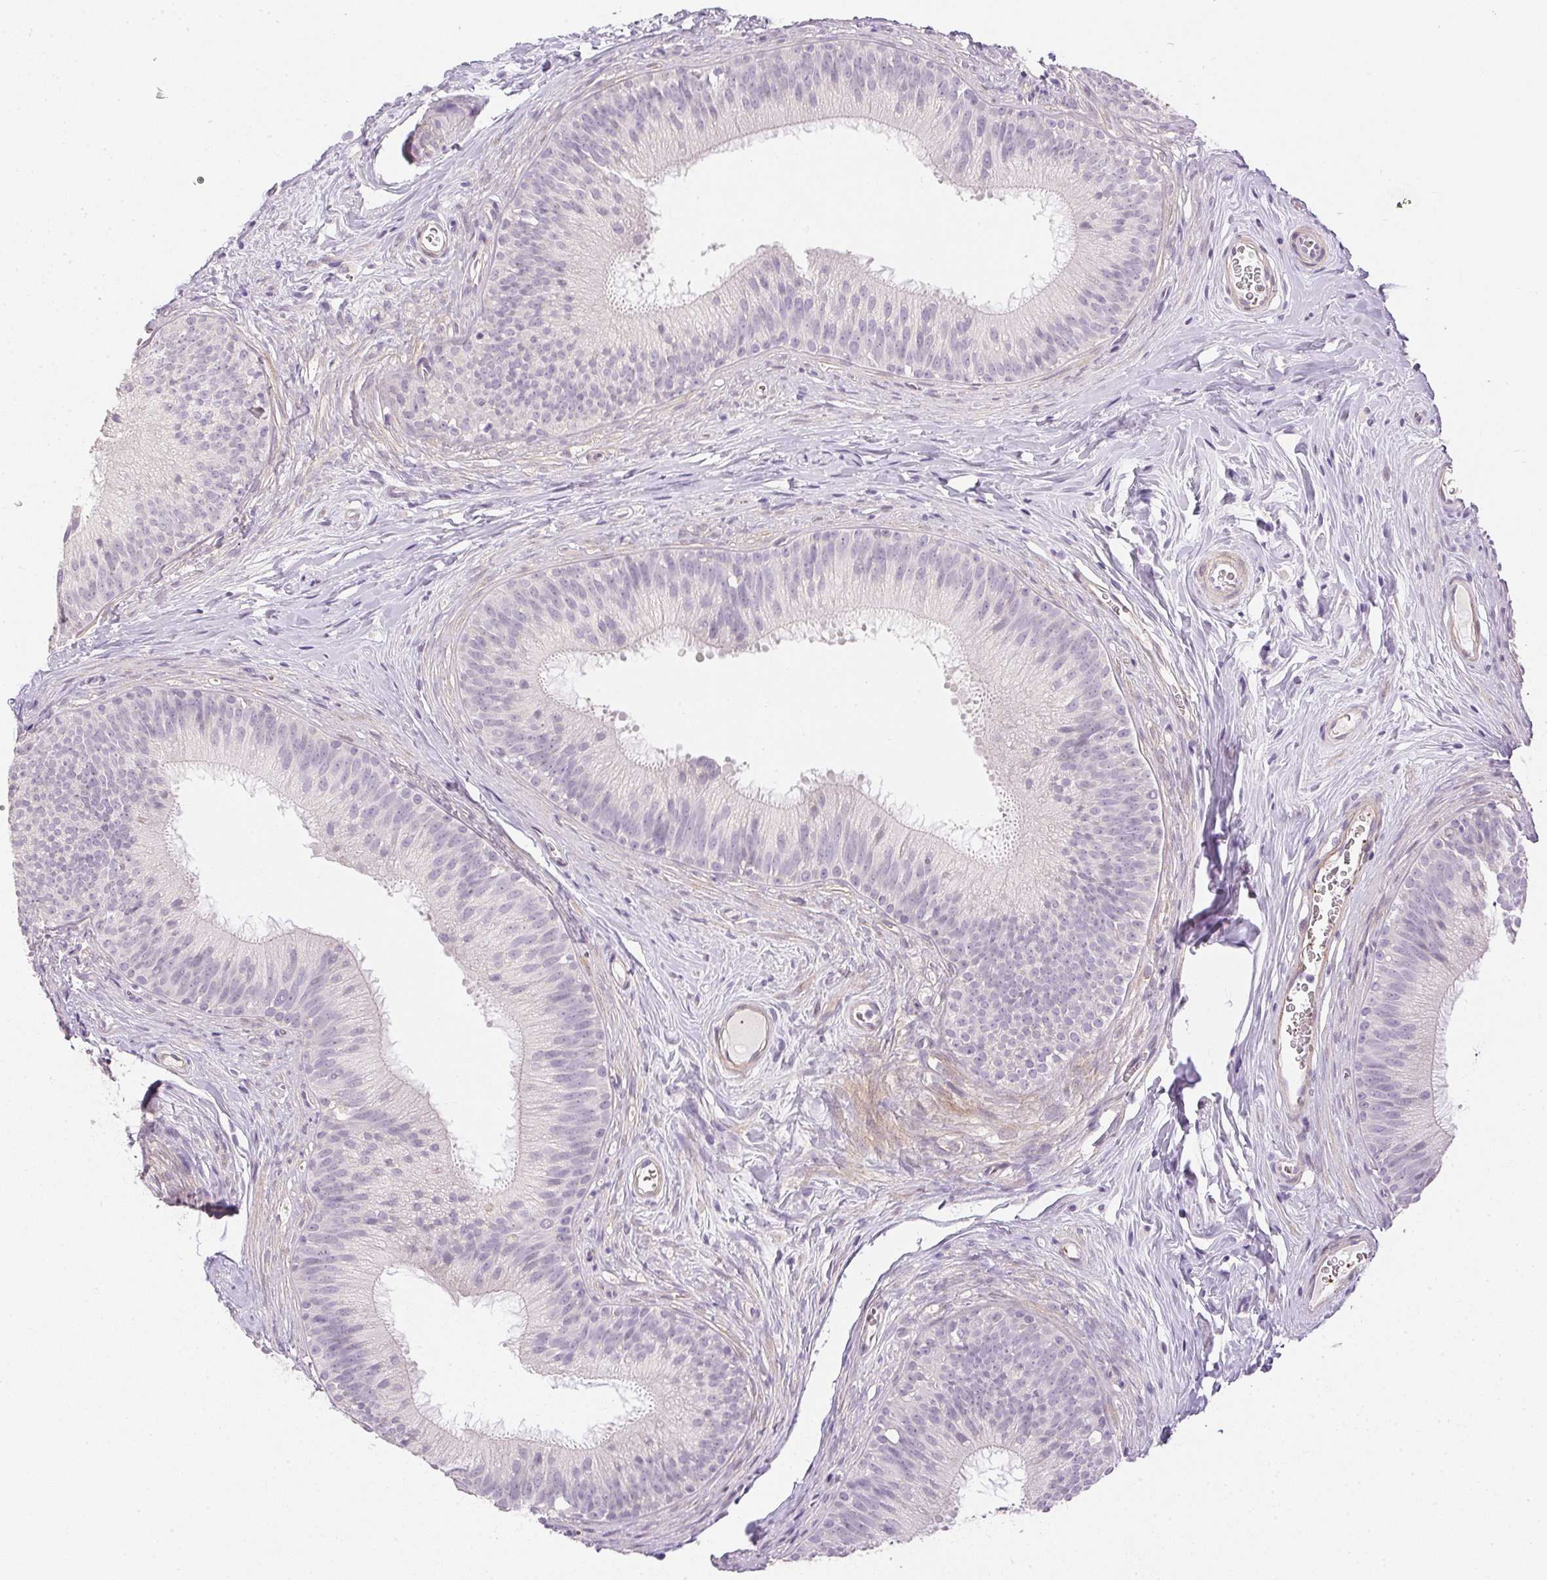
{"staining": {"intensity": "negative", "quantity": "none", "location": "none"}, "tissue": "epididymis", "cell_type": "Glandular cells", "image_type": "normal", "snomed": [{"axis": "morphology", "description": "Normal tissue, NOS"}, {"axis": "topography", "description": "Epididymis"}], "caption": "Glandular cells show no significant expression in normal epididymis. (DAB (3,3'-diaminobenzidine) IHC visualized using brightfield microscopy, high magnification).", "gene": "PRL", "patient": {"sex": "male", "age": 24}}